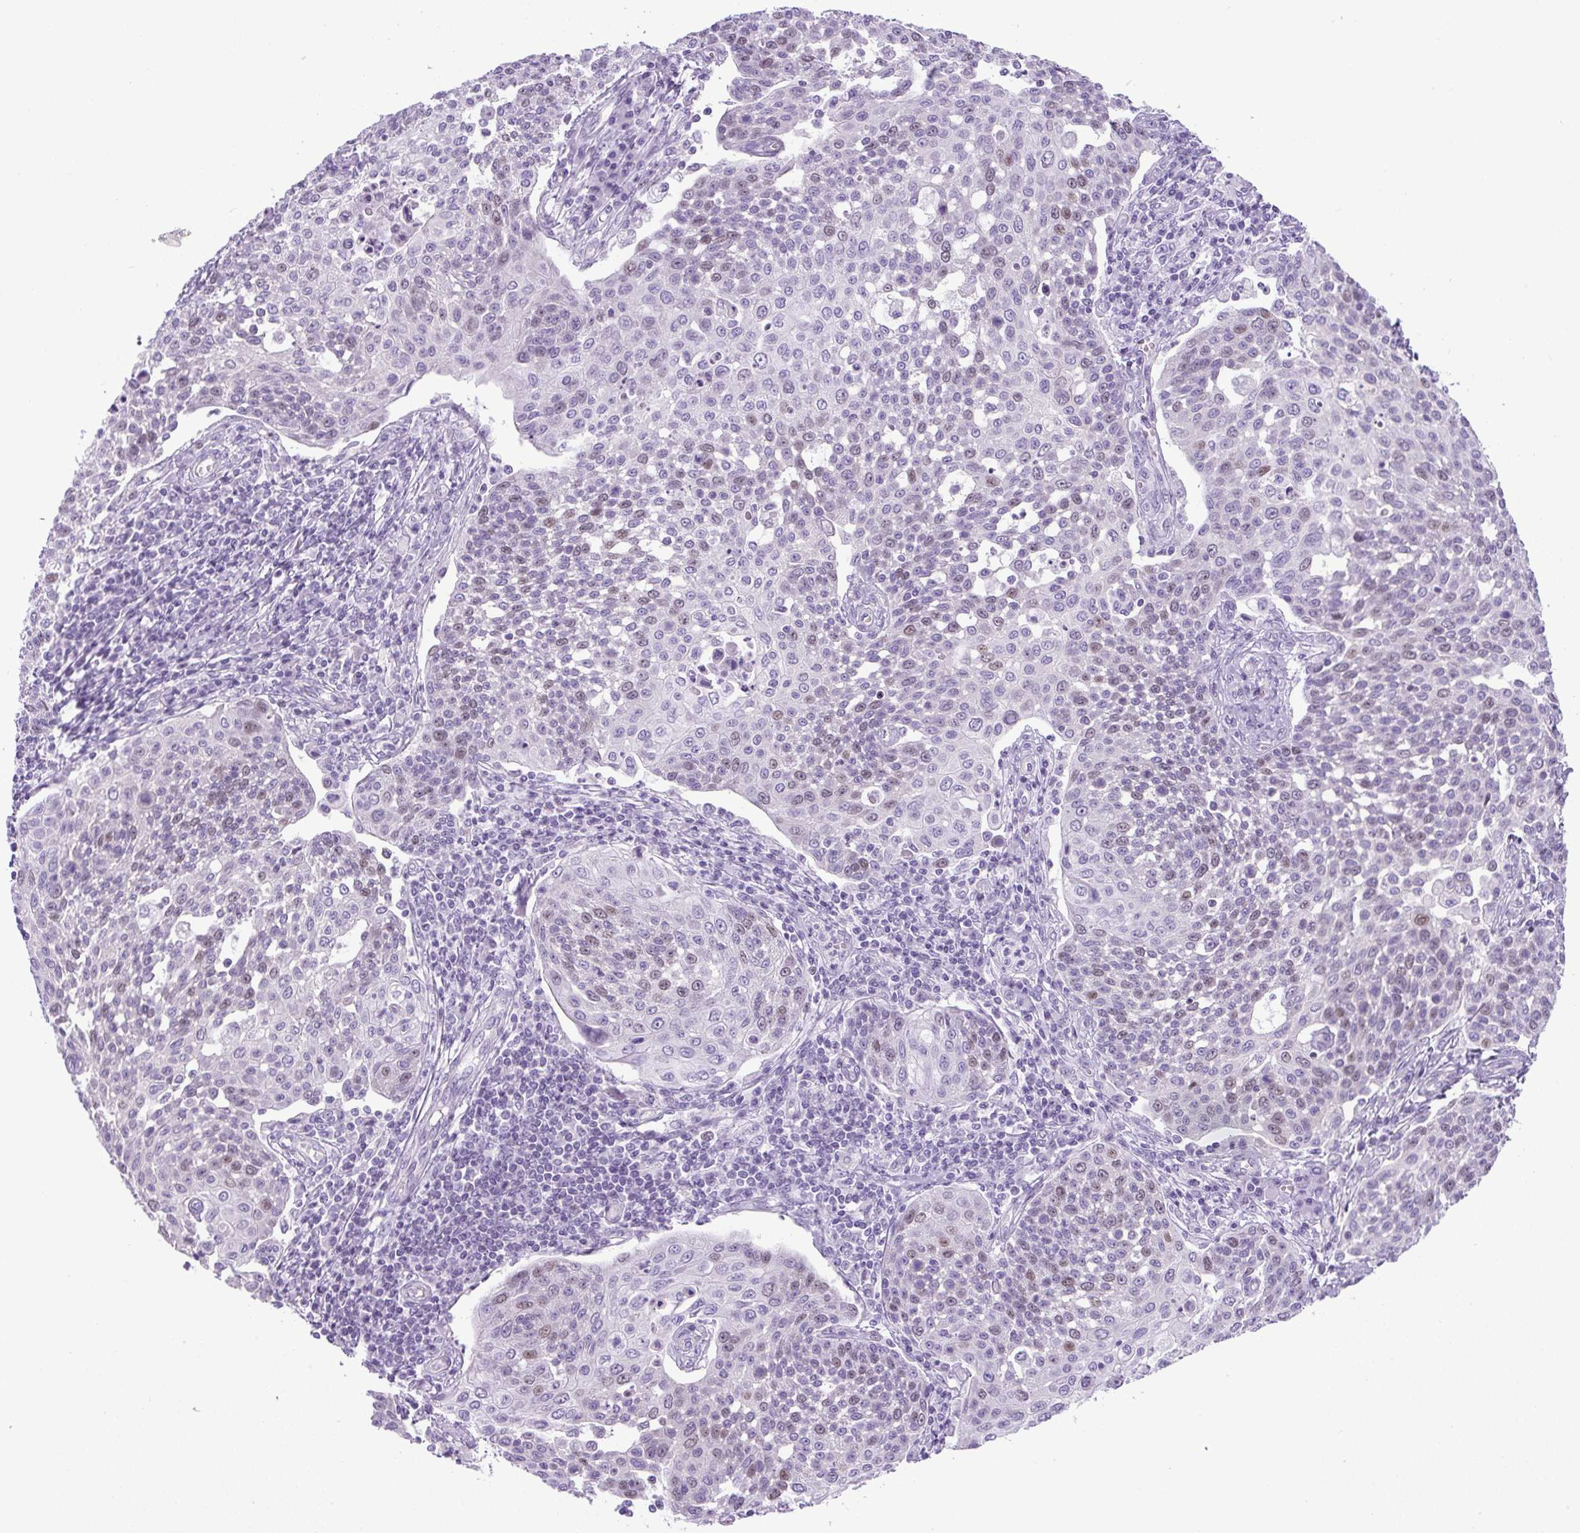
{"staining": {"intensity": "weak", "quantity": "25%-75%", "location": "nuclear"}, "tissue": "cervical cancer", "cell_type": "Tumor cells", "image_type": "cancer", "snomed": [{"axis": "morphology", "description": "Squamous cell carcinoma, NOS"}, {"axis": "topography", "description": "Cervix"}], "caption": "The immunohistochemical stain shows weak nuclear expression in tumor cells of squamous cell carcinoma (cervical) tissue.", "gene": "ADAMTS19", "patient": {"sex": "female", "age": 34}}